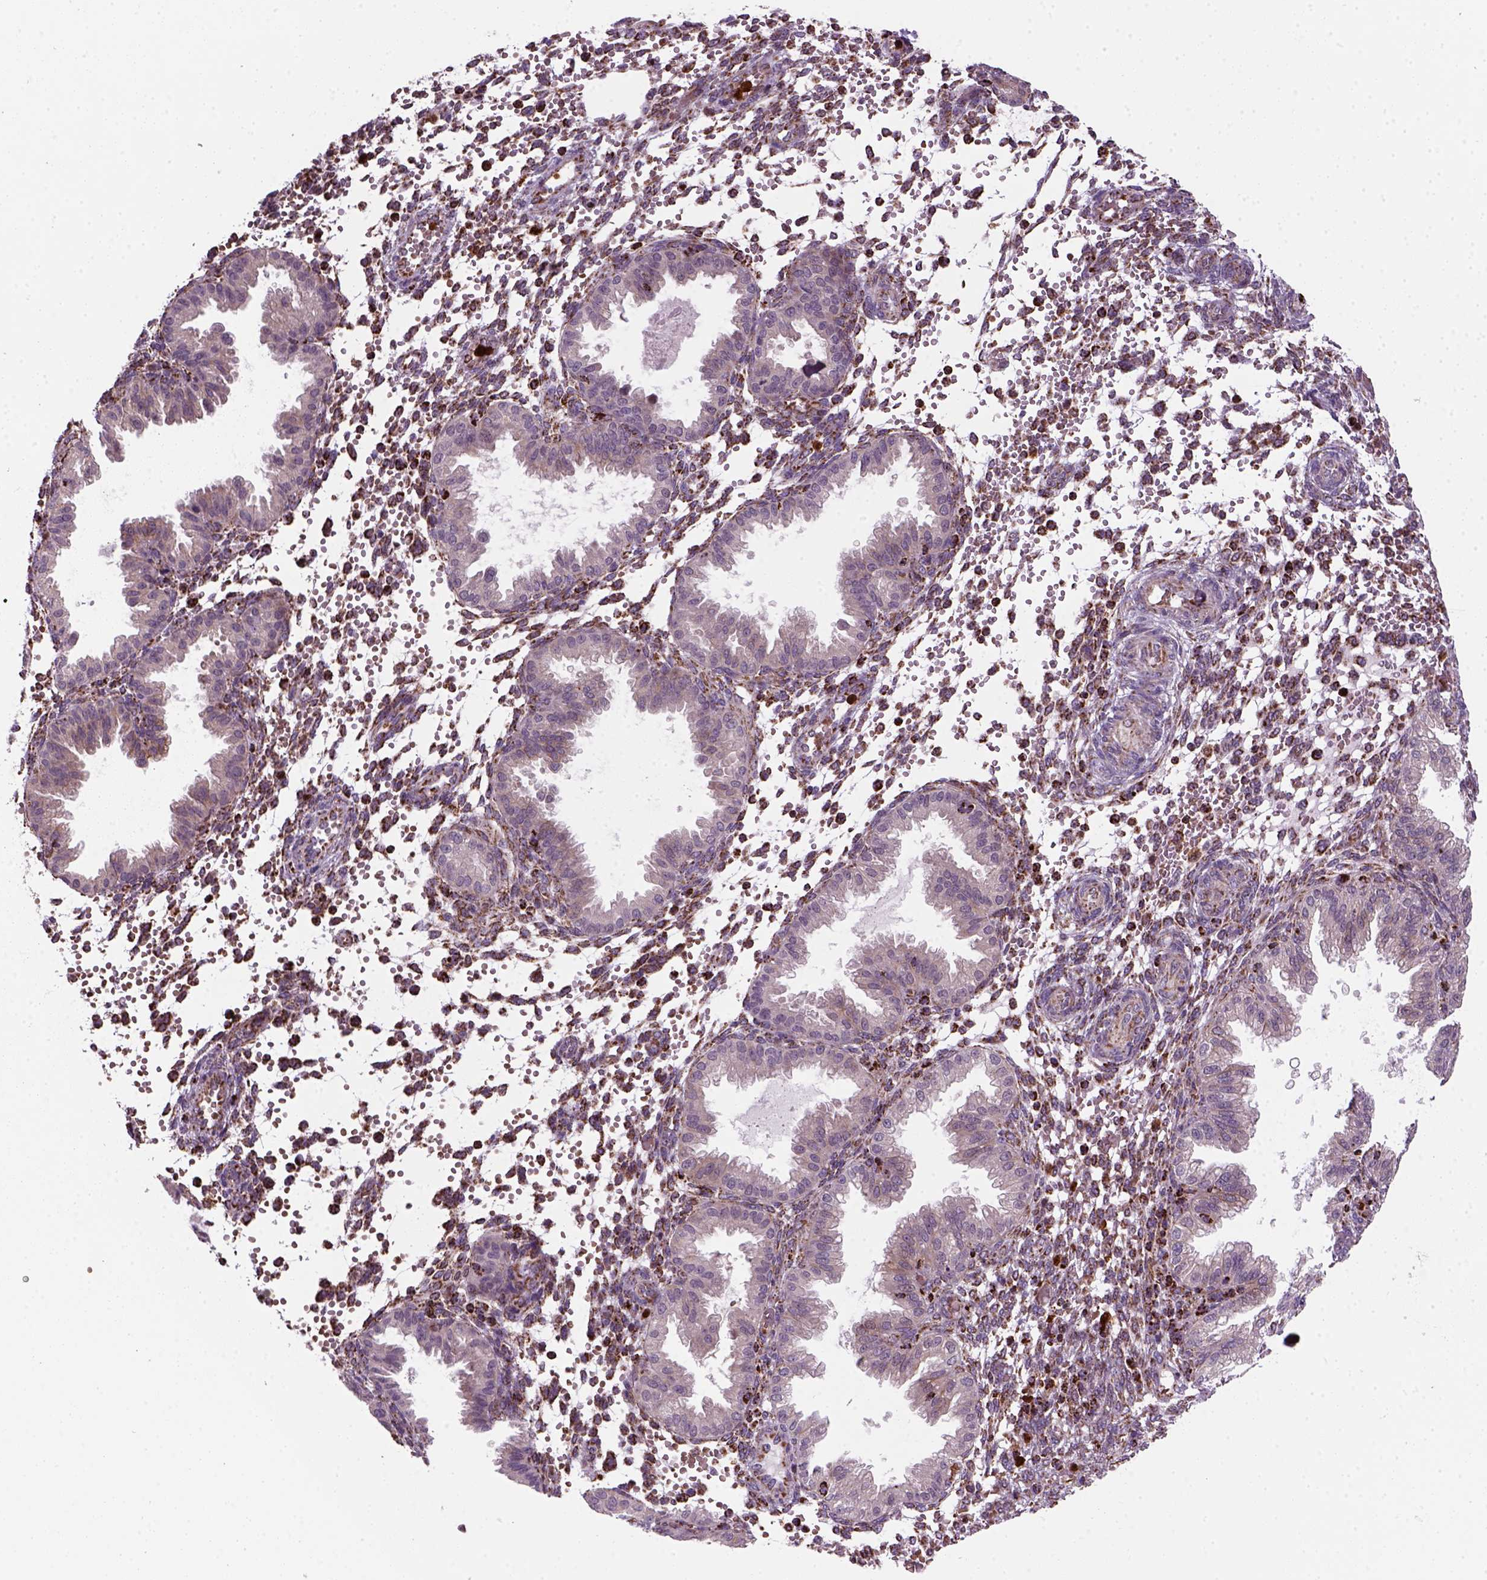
{"staining": {"intensity": "moderate", "quantity": ">75%", "location": "cytoplasmic/membranous"}, "tissue": "endometrium", "cell_type": "Cells in endometrial stroma", "image_type": "normal", "snomed": [{"axis": "morphology", "description": "Normal tissue, NOS"}, {"axis": "topography", "description": "Endometrium"}], "caption": "A photomicrograph of endometrium stained for a protein reveals moderate cytoplasmic/membranous brown staining in cells in endometrial stroma. (DAB (3,3'-diaminobenzidine) IHC, brown staining for protein, blue staining for nuclei).", "gene": "NUDT16L1", "patient": {"sex": "female", "age": 33}}